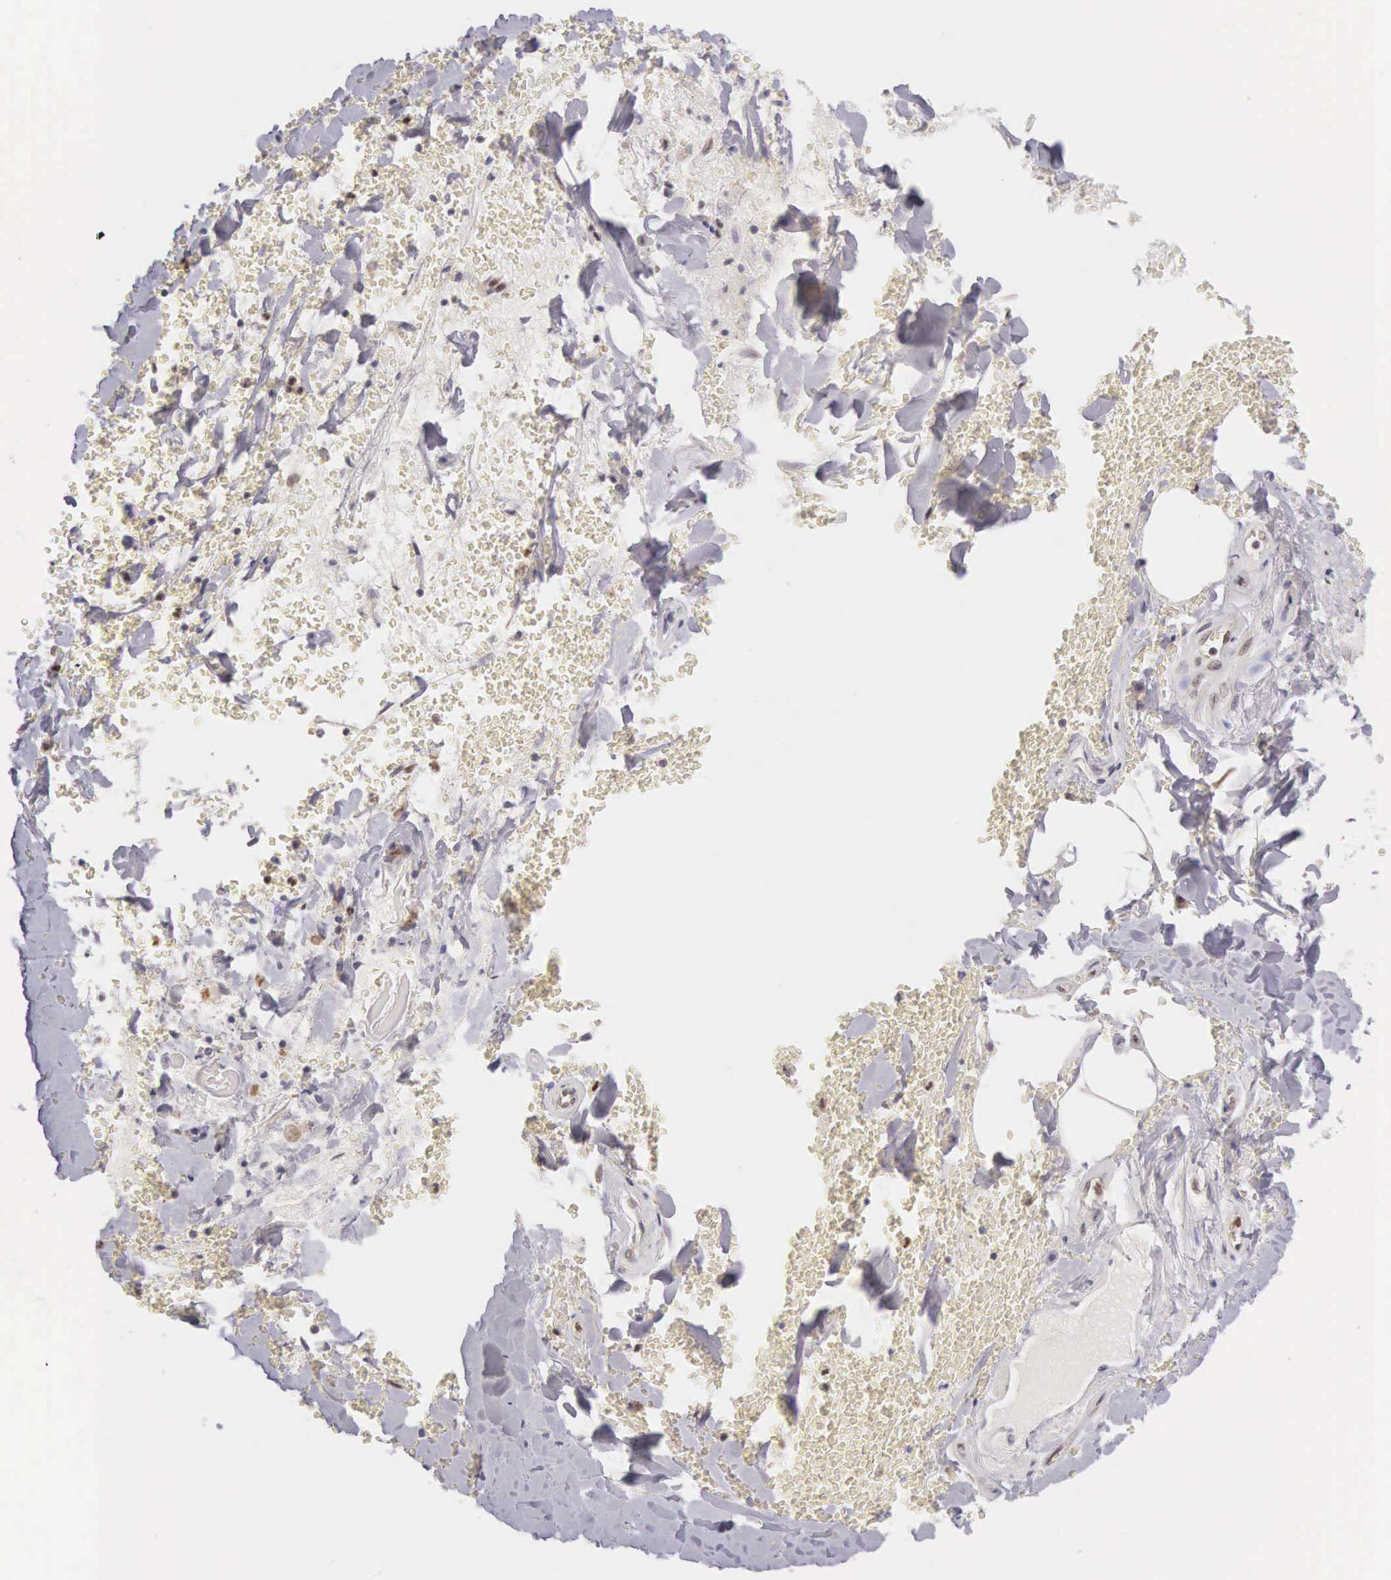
{"staining": {"intensity": "negative", "quantity": "none", "location": "none"}, "tissue": "adipose tissue", "cell_type": "Adipocytes", "image_type": "normal", "snomed": [{"axis": "morphology", "description": "Normal tissue, NOS"}, {"axis": "topography", "description": "Cartilage tissue"}, {"axis": "topography", "description": "Lung"}], "caption": "Immunohistochemistry image of unremarkable adipose tissue: adipose tissue stained with DAB (3,3'-diaminobenzidine) reveals no significant protein positivity in adipocytes.", "gene": "GRK3", "patient": {"sex": "male", "age": 65}}